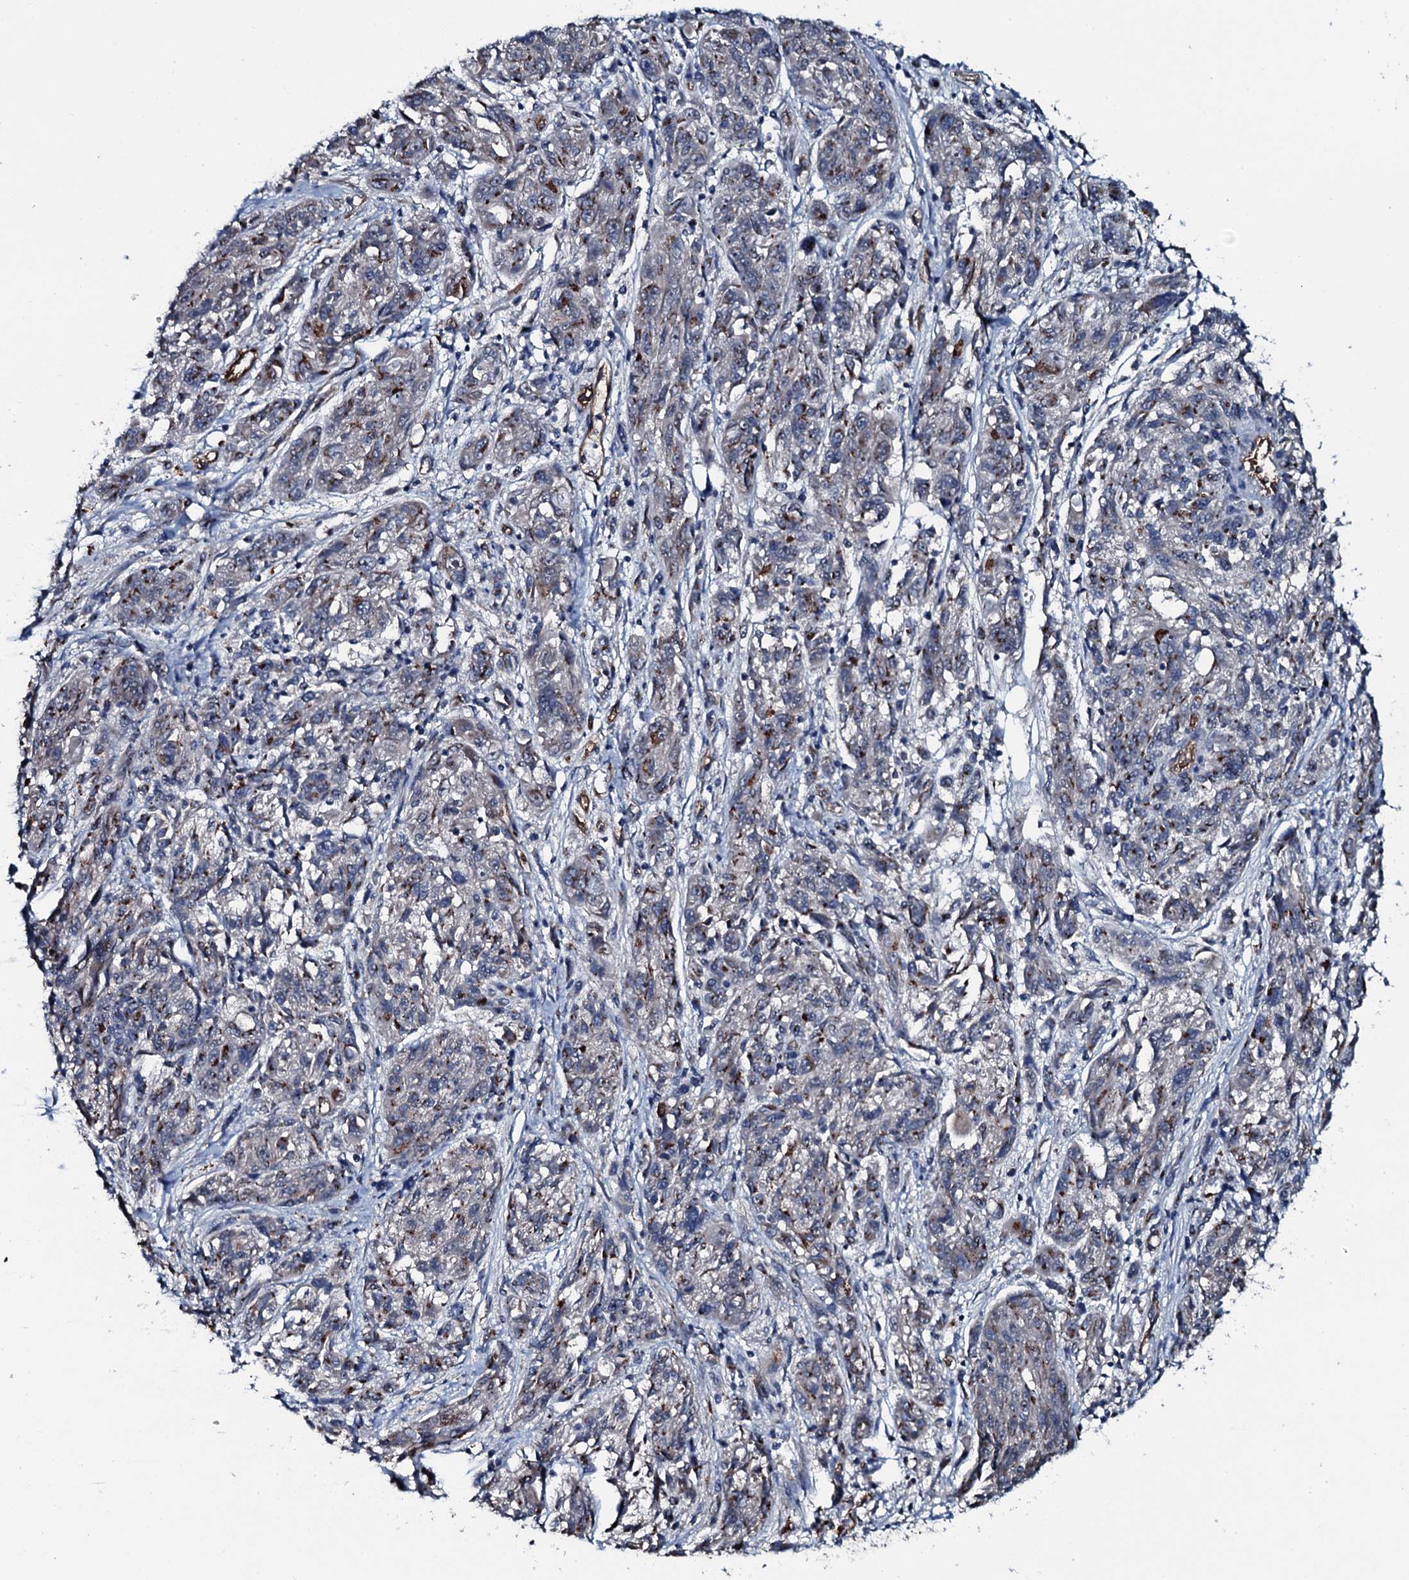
{"staining": {"intensity": "moderate", "quantity": "25%-75%", "location": "cytoplasmic/membranous"}, "tissue": "melanoma", "cell_type": "Tumor cells", "image_type": "cancer", "snomed": [{"axis": "morphology", "description": "Malignant melanoma, NOS"}, {"axis": "topography", "description": "Skin"}], "caption": "IHC (DAB (3,3'-diaminobenzidine)) staining of human melanoma demonstrates moderate cytoplasmic/membranous protein positivity in approximately 25%-75% of tumor cells.", "gene": "CLEC14A", "patient": {"sex": "male", "age": 53}}